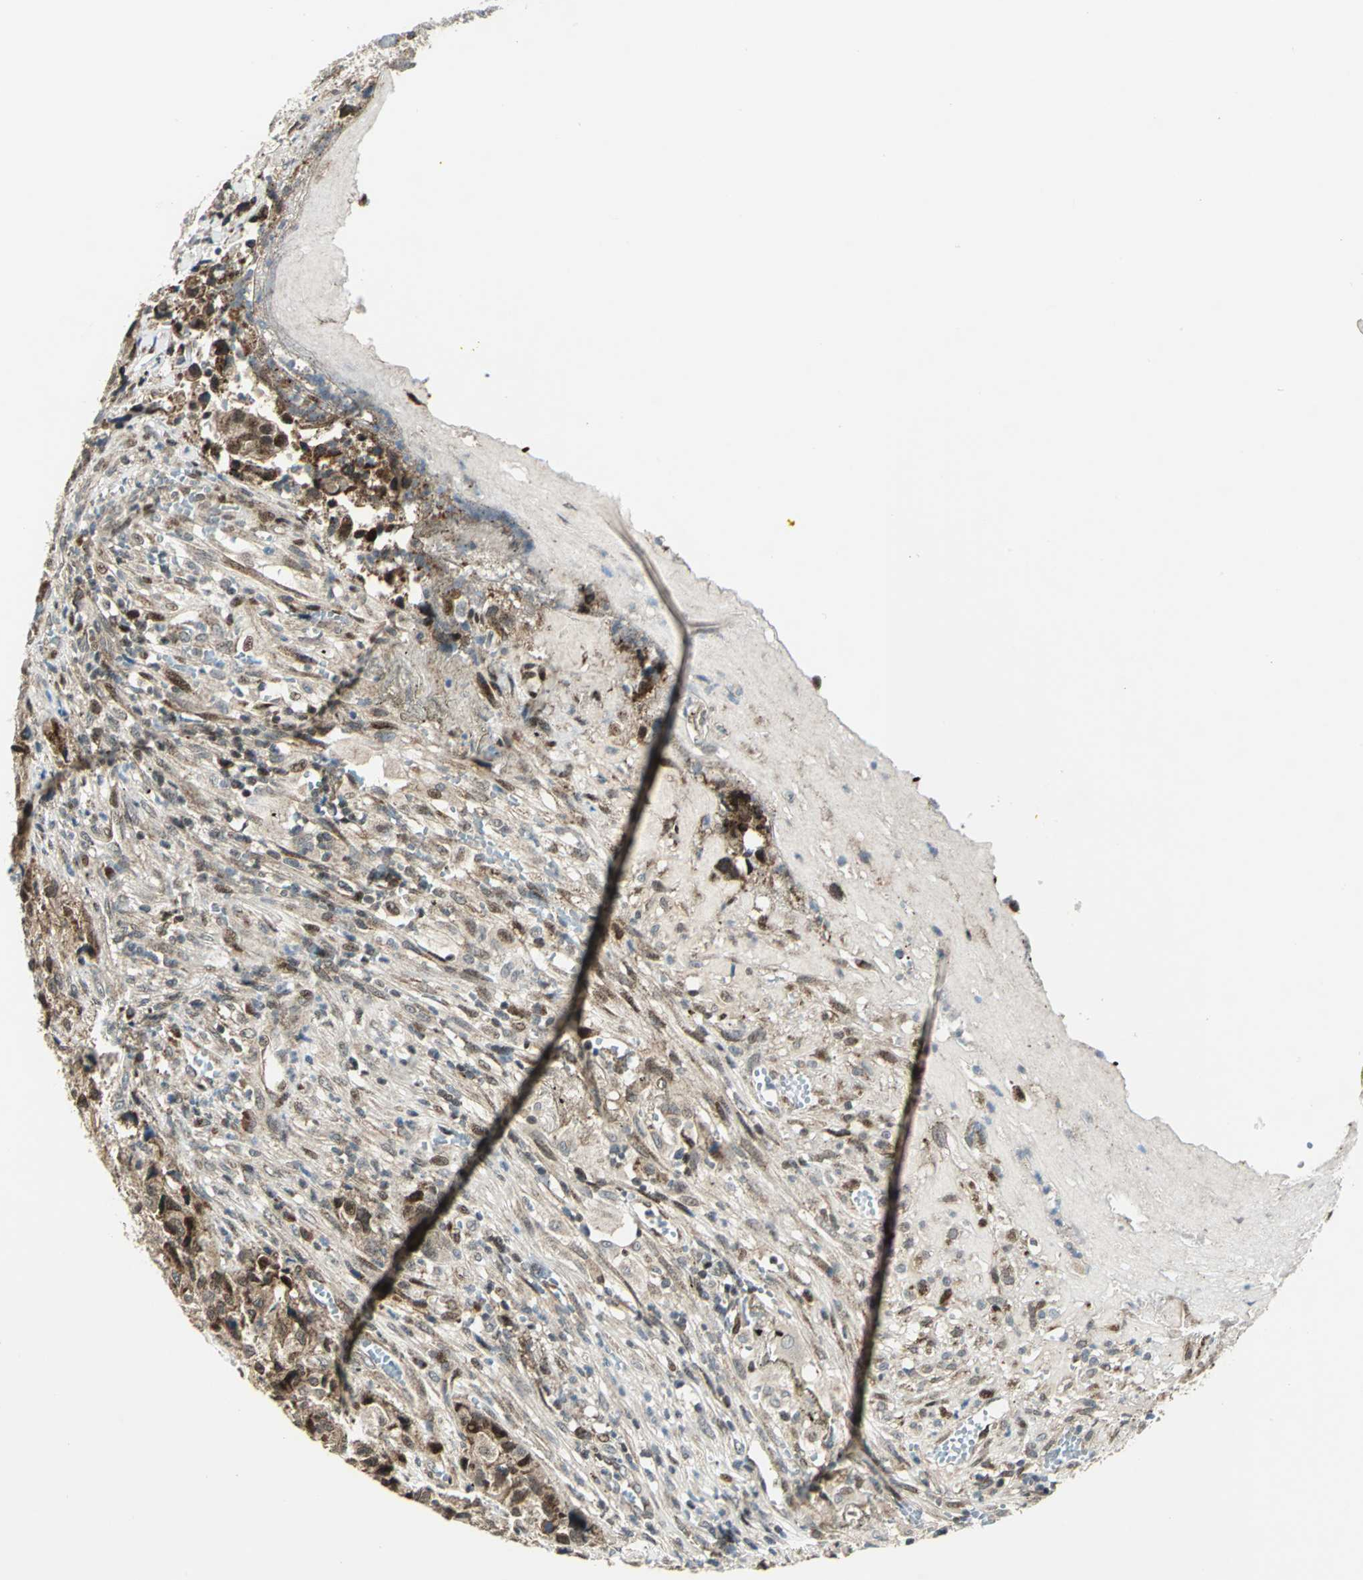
{"staining": {"intensity": "moderate", "quantity": ">75%", "location": "cytoplasmic/membranous,nuclear"}, "tissue": "urothelial cancer", "cell_type": "Tumor cells", "image_type": "cancer", "snomed": [{"axis": "morphology", "description": "Urothelial carcinoma, High grade"}, {"axis": "topography", "description": "Urinary bladder"}], "caption": "Immunohistochemical staining of human urothelial cancer demonstrates moderate cytoplasmic/membranous and nuclear protein staining in about >75% of tumor cells.", "gene": "ATP6V1A", "patient": {"sex": "female", "age": 81}}